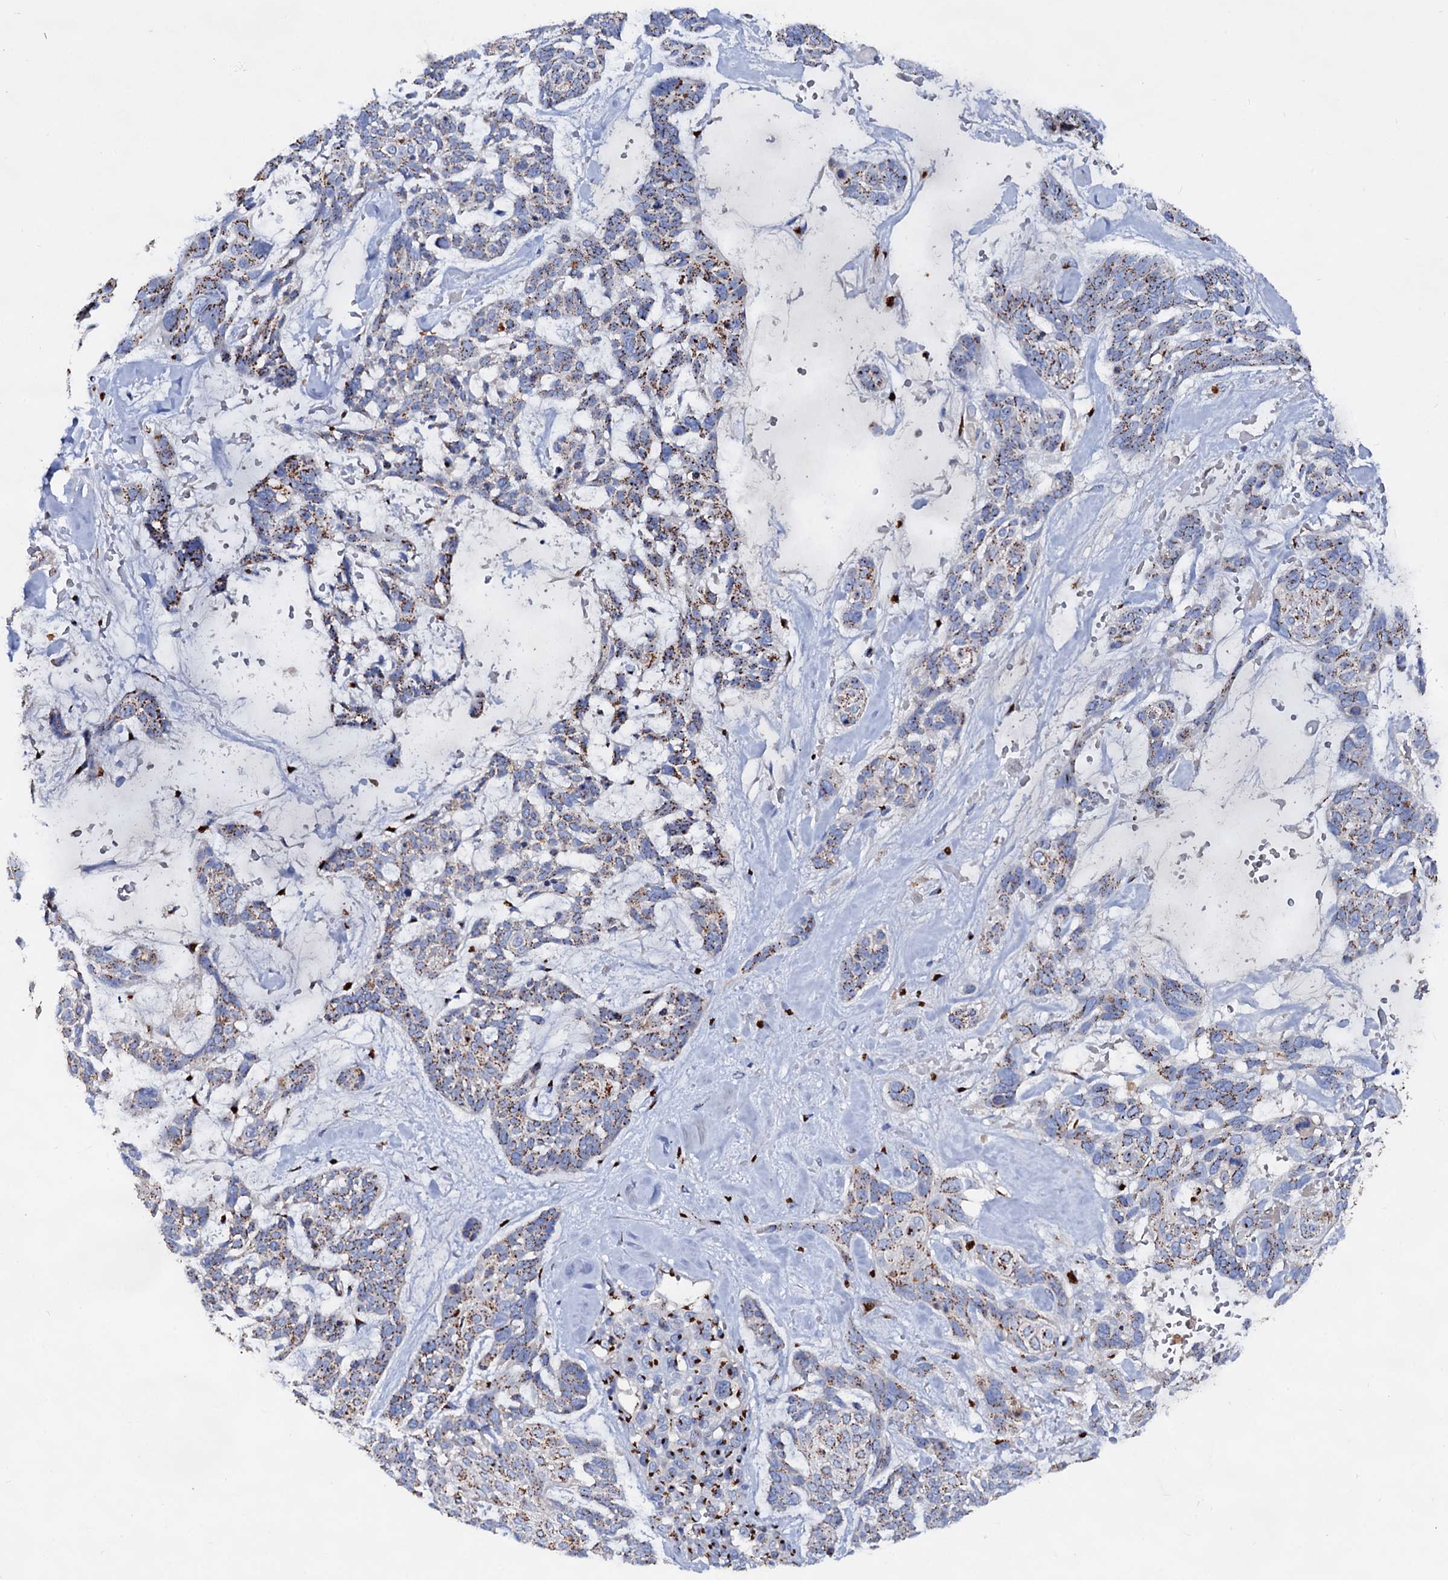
{"staining": {"intensity": "moderate", "quantity": ">75%", "location": "cytoplasmic/membranous"}, "tissue": "skin cancer", "cell_type": "Tumor cells", "image_type": "cancer", "snomed": [{"axis": "morphology", "description": "Basal cell carcinoma"}, {"axis": "topography", "description": "Skin"}], "caption": "Tumor cells display medium levels of moderate cytoplasmic/membranous positivity in about >75% of cells in skin cancer.", "gene": "TM9SF3", "patient": {"sex": "male", "age": 88}}